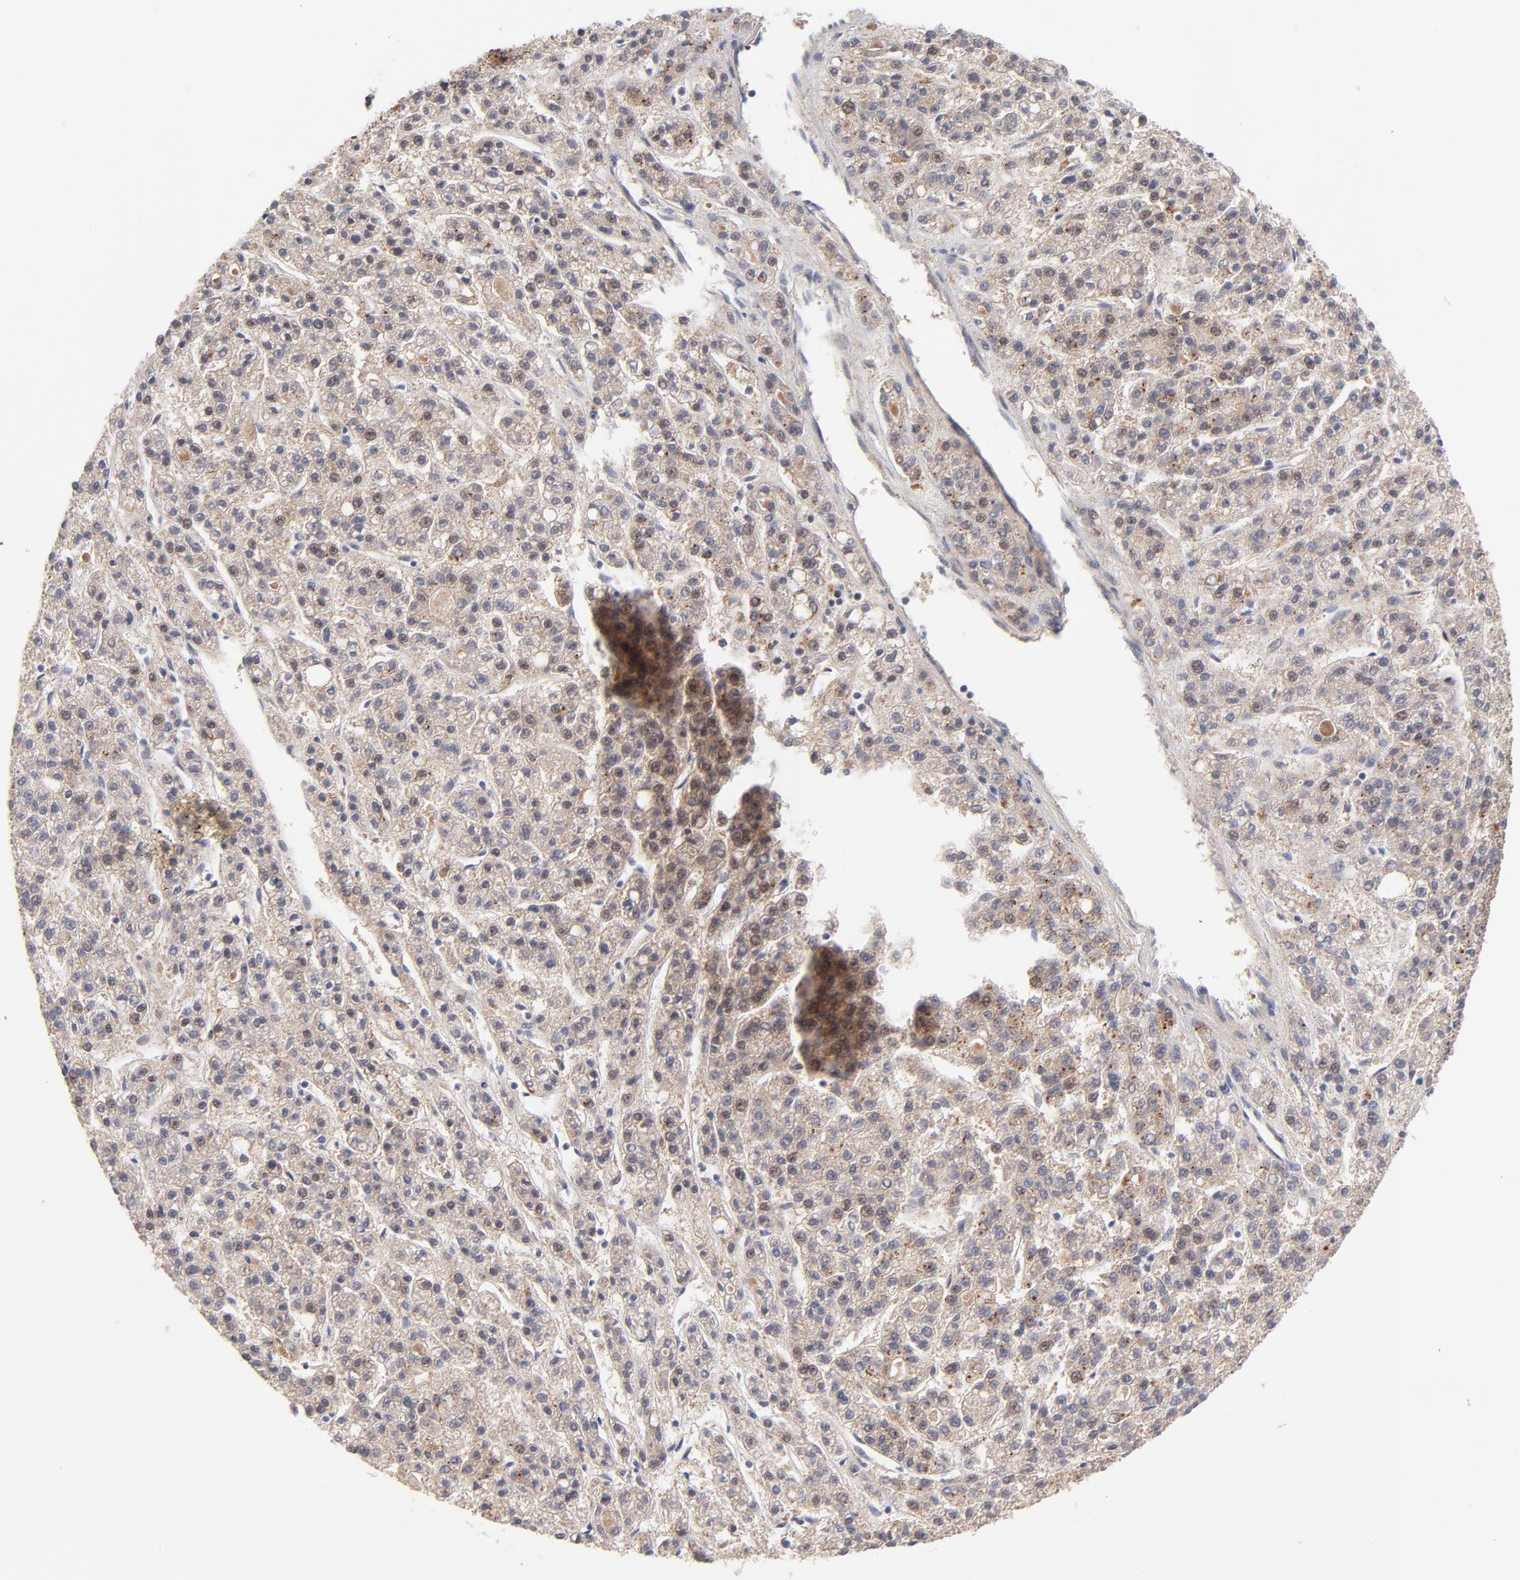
{"staining": {"intensity": "weak", "quantity": ">75%", "location": "cytoplasmic/membranous,nuclear"}, "tissue": "liver cancer", "cell_type": "Tumor cells", "image_type": "cancer", "snomed": [{"axis": "morphology", "description": "Carcinoma, Hepatocellular, NOS"}, {"axis": "topography", "description": "Liver"}], "caption": "Brown immunohistochemical staining in liver cancer (hepatocellular carcinoma) displays weak cytoplasmic/membranous and nuclear staining in approximately >75% of tumor cells.", "gene": "TXNL1", "patient": {"sex": "male", "age": 70}}